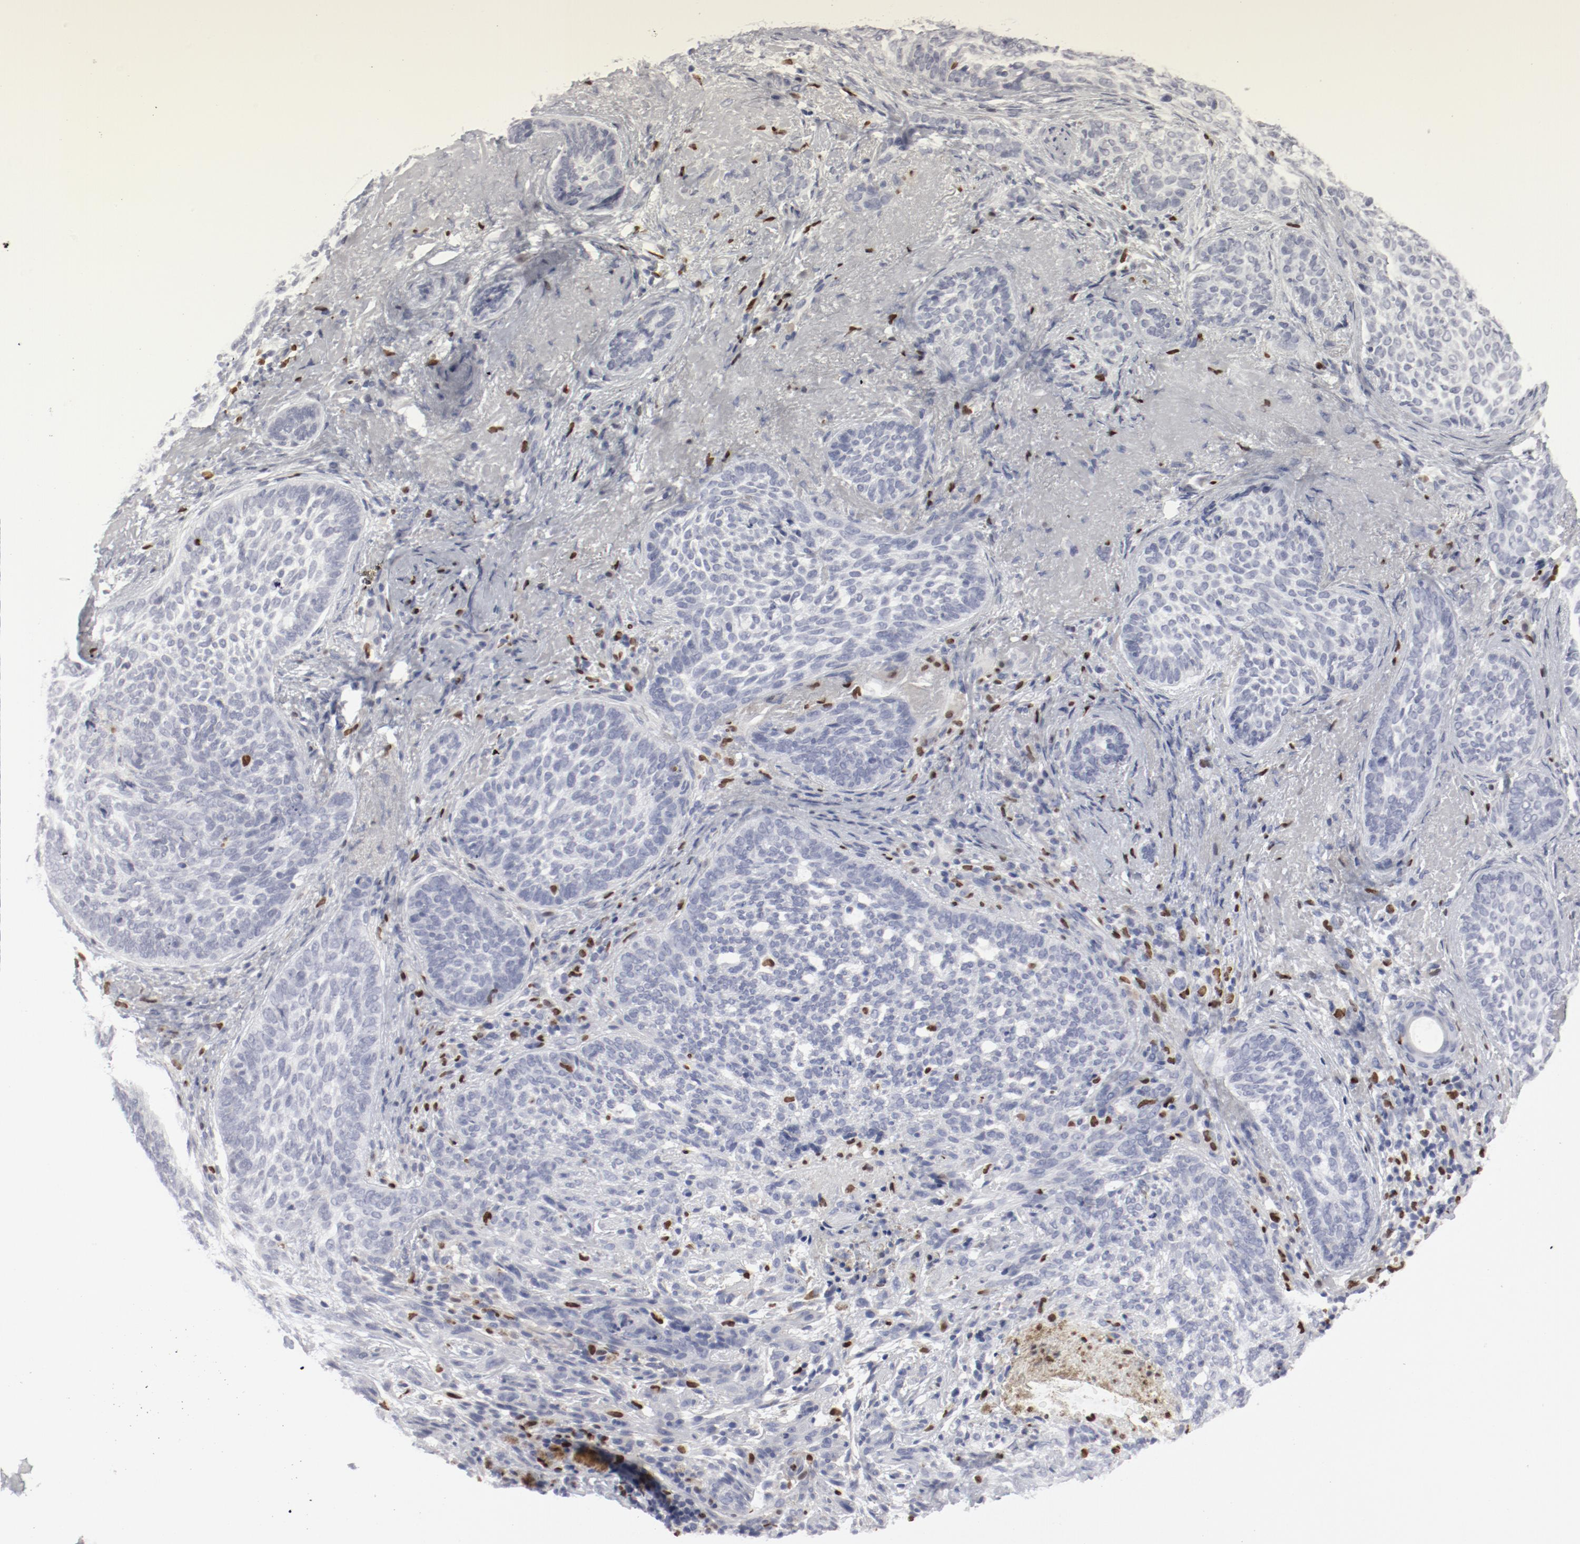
{"staining": {"intensity": "negative", "quantity": "none", "location": "none"}, "tissue": "skin cancer", "cell_type": "Tumor cells", "image_type": "cancer", "snomed": [{"axis": "morphology", "description": "Basal cell carcinoma"}, {"axis": "topography", "description": "Skin"}], "caption": "Immunohistochemistry (IHC) of skin cancer (basal cell carcinoma) exhibits no positivity in tumor cells.", "gene": "SPI1", "patient": {"sex": "male", "age": 91}}